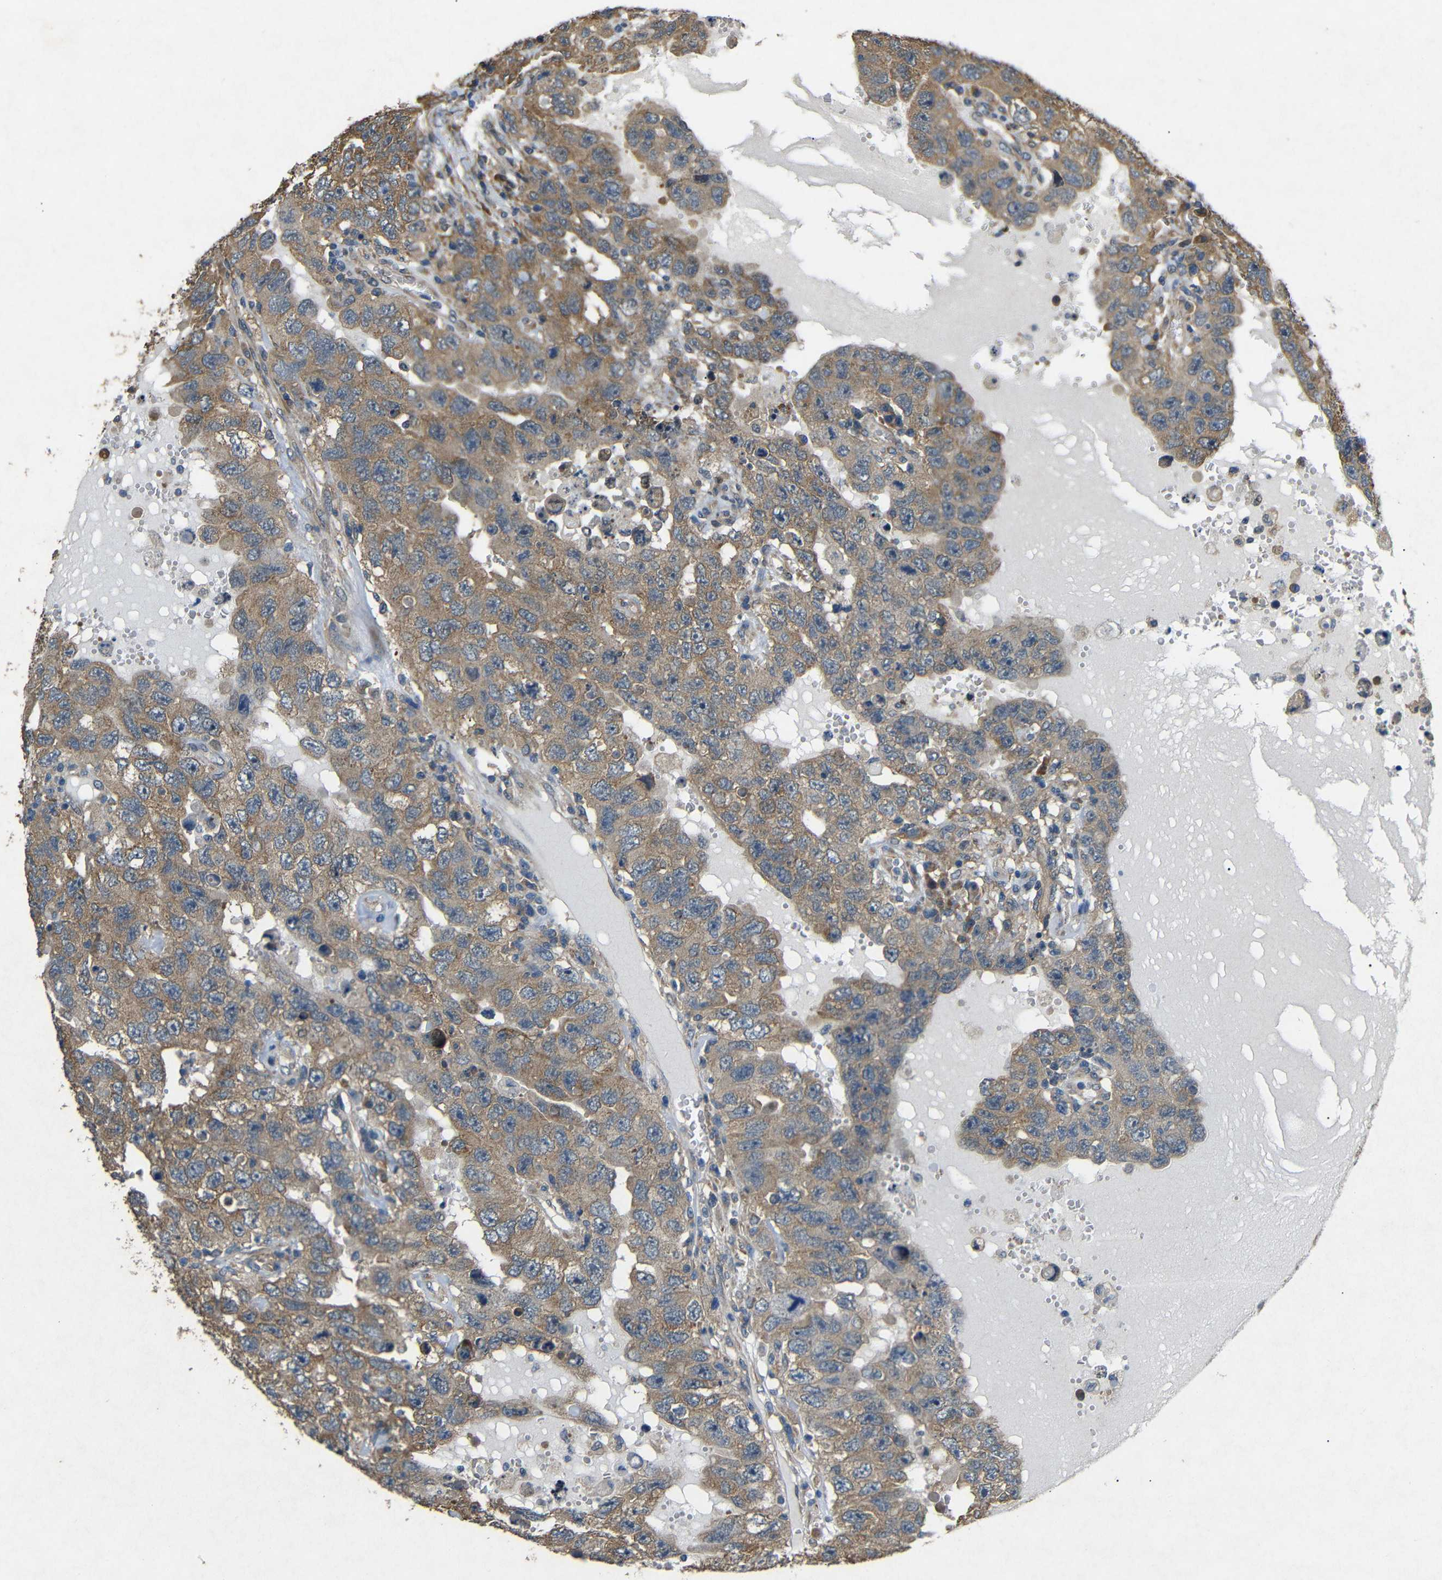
{"staining": {"intensity": "moderate", "quantity": ">75%", "location": "cytoplasmic/membranous"}, "tissue": "testis cancer", "cell_type": "Tumor cells", "image_type": "cancer", "snomed": [{"axis": "morphology", "description": "Carcinoma, Embryonal, NOS"}, {"axis": "topography", "description": "Testis"}], "caption": "High-power microscopy captured an IHC micrograph of testis embryonal carcinoma, revealing moderate cytoplasmic/membranous positivity in approximately >75% of tumor cells.", "gene": "BNIP3", "patient": {"sex": "male", "age": 26}}